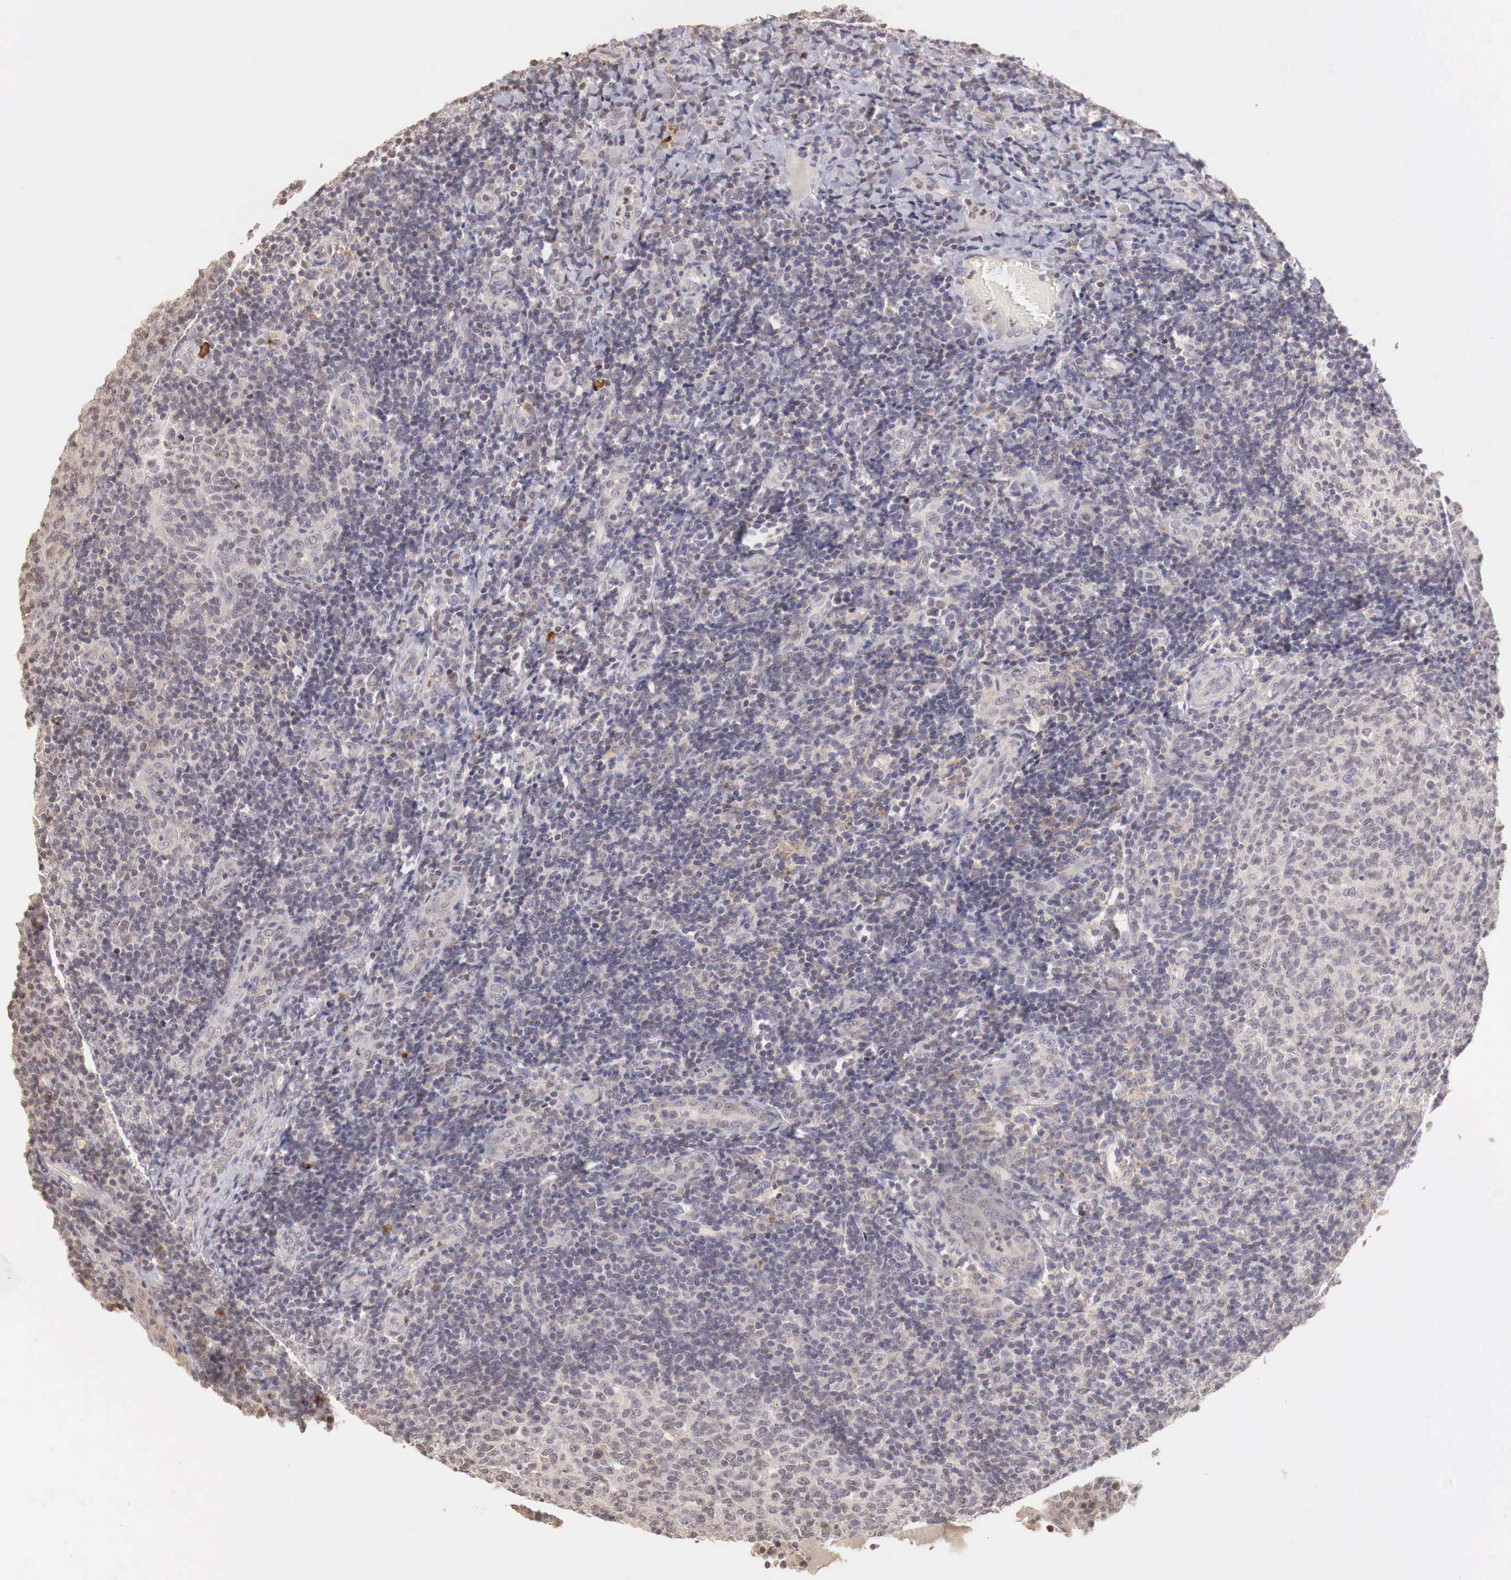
{"staining": {"intensity": "negative", "quantity": "none", "location": "none"}, "tissue": "tonsil", "cell_type": "Germinal center cells", "image_type": "normal", "snomed": [{"axis": "morphology", "description": "Normal tissue, NOS"}, {"axis": "topography", "description": "Tonsil"}], "caption": "This is an IHC histopathology image of normal human tonsil. There is no positivity in germinal center cells.", "gene": "TBC1D9", "patient": {"sex": "female", "age": 3}}